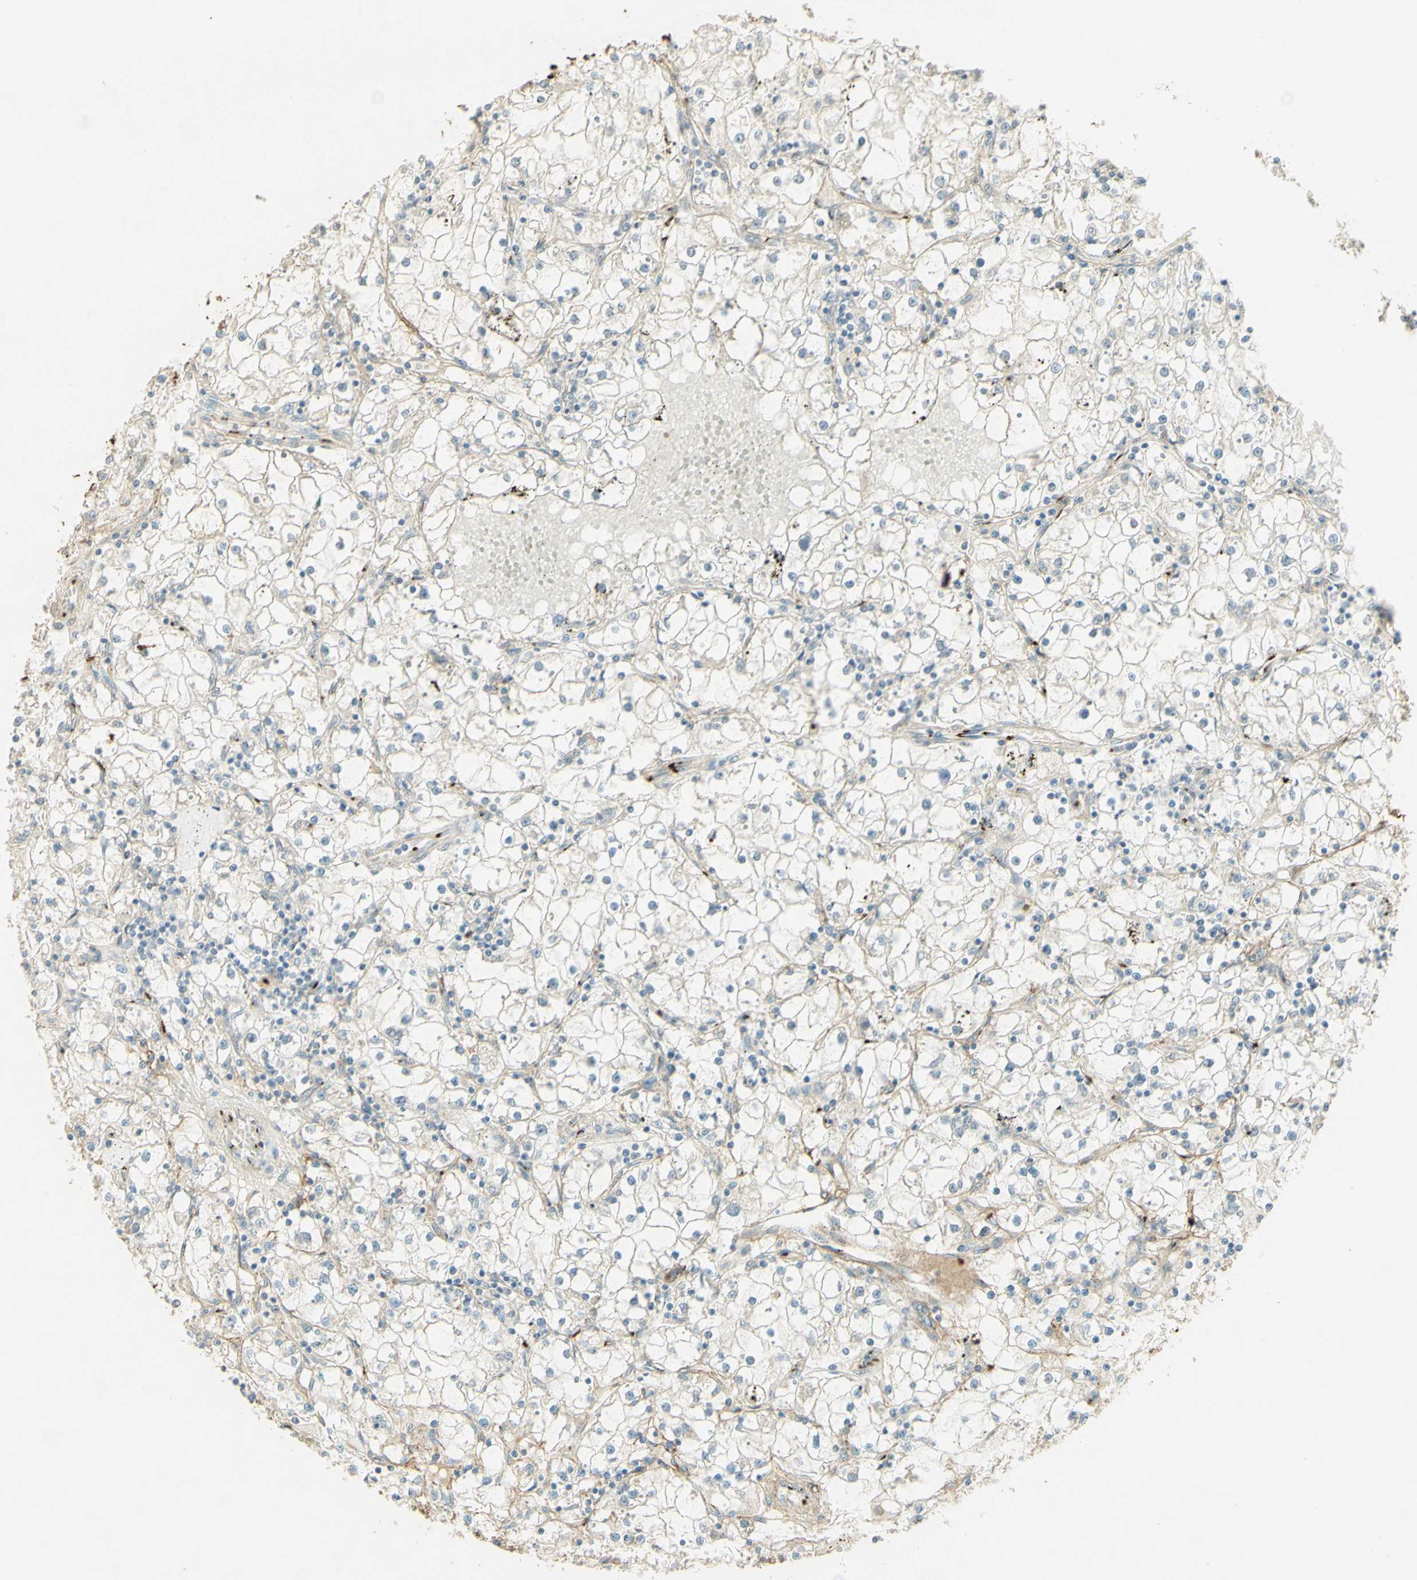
{"staining": {"intensity": "strong", "quantity": "<25%", "location": "cytoplasmic/membranous"}, "tissue": "renal cancer", "cell_type": "Tumor cells", "image_type": "cancer", "snomed": [{"axis": "morphology", "description": "Adenocarcinoma, NOS"}, {"axis": "topography", "description": "Kidney"}], "caption": "Immunohistochemical staining of adenocarcinoma (renal) exhibits strong cytoplasmic/membranous protein expression in approximately <25% of tumor cells.", "gene": "TNN", "patient": {"sex": "male", "age": 56}}